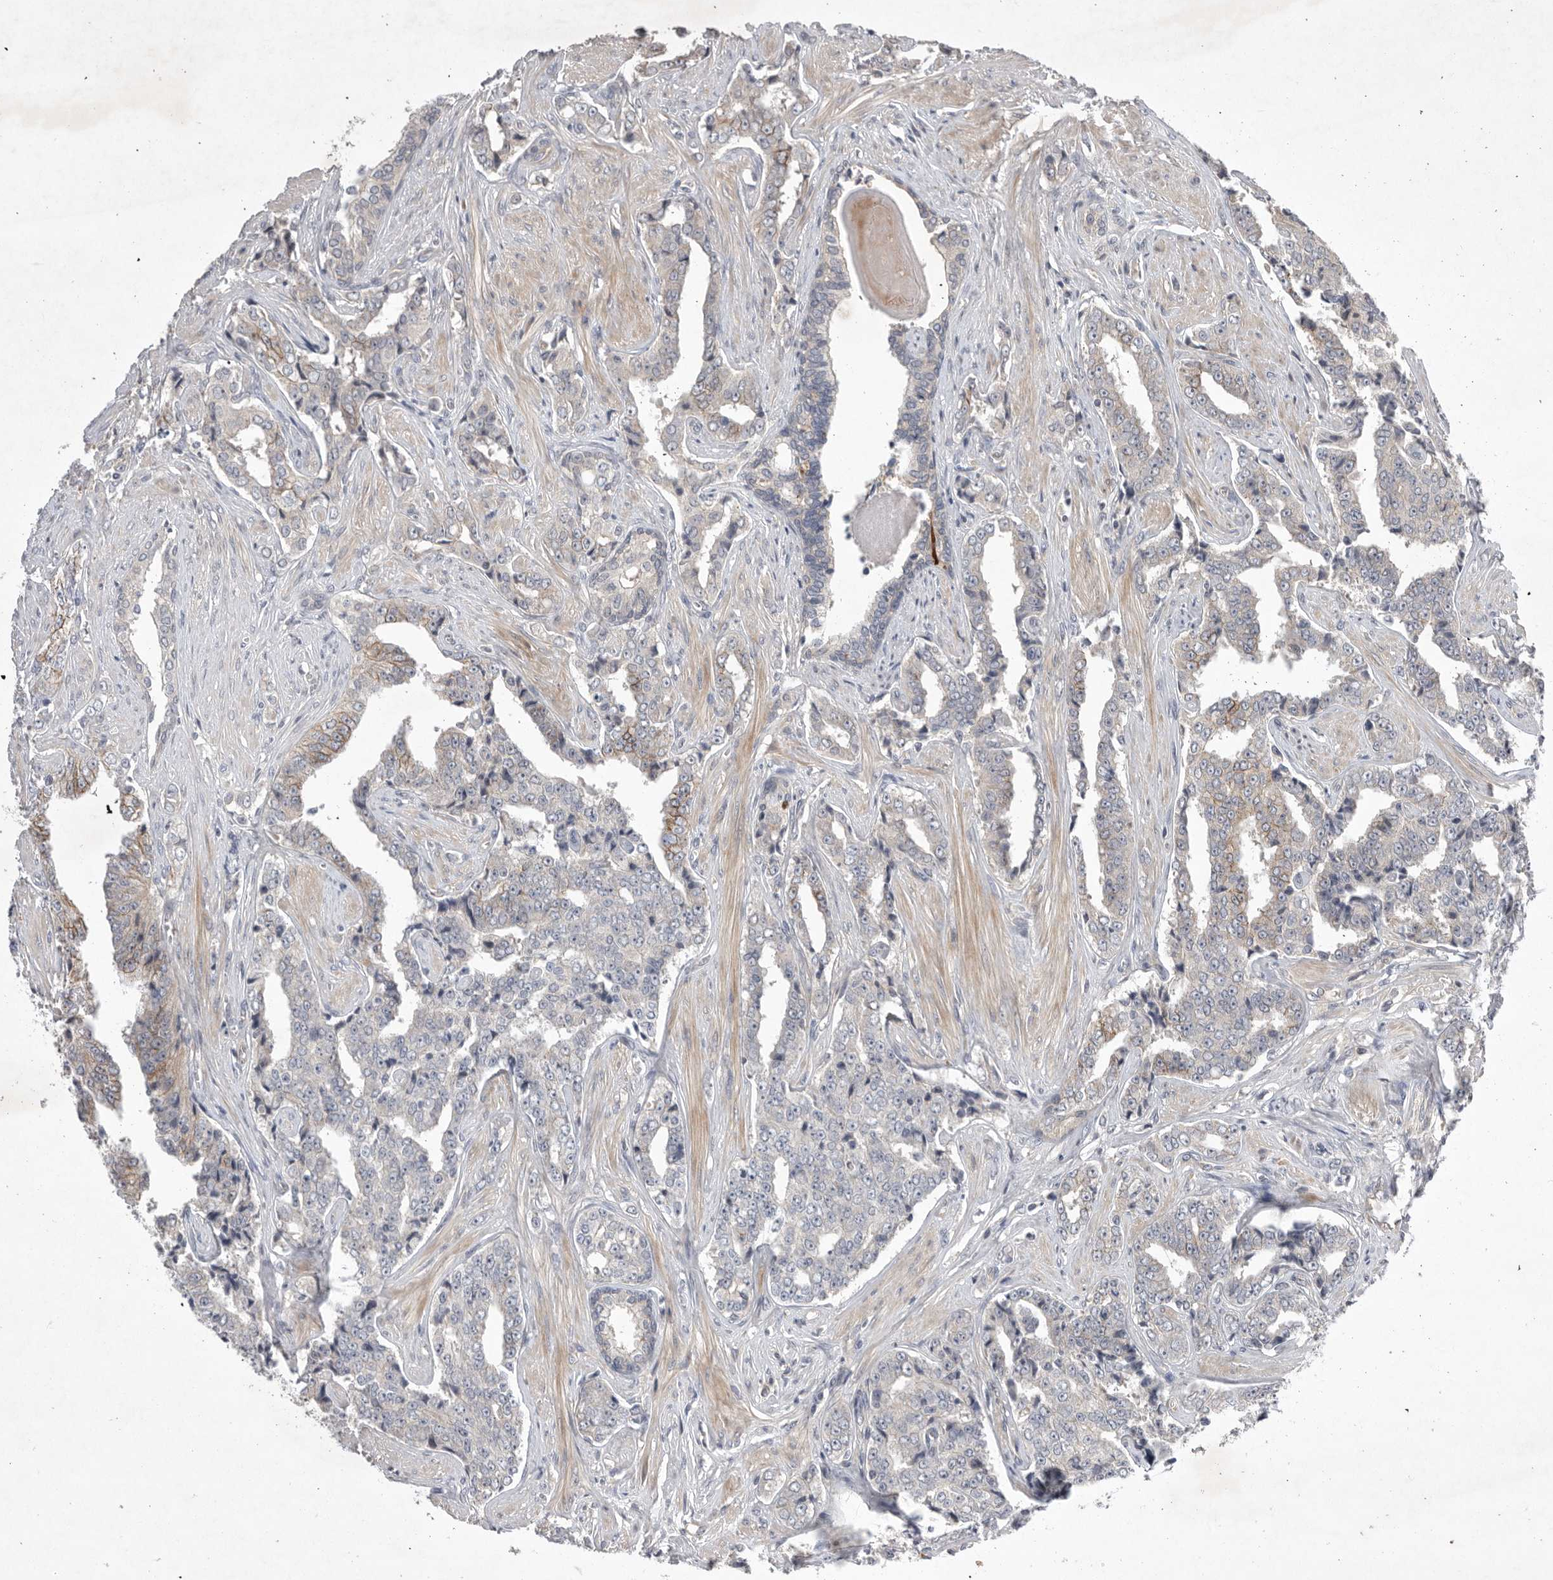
{"staining": {"intensity": "moderate", "quantity": "<25%", "location": "cytoplasmic/membranous"}, "tissue": "prostate cancer", "cell_type": "Tumor cells", "image_type": "cancer", "snomed": [{"axis": "morphology", "description": "Adenocarcinoma, High grade"}, {"axis": "topography", "description": "Prostate"}], "caption": "A photomicrograph of human prostate cancer stained for a protein shows moderate cytoplasmic/membranous brown staining in tumor cells.", "gene": "NRCAM", "patient": {"sex": "male", "age": 71}}